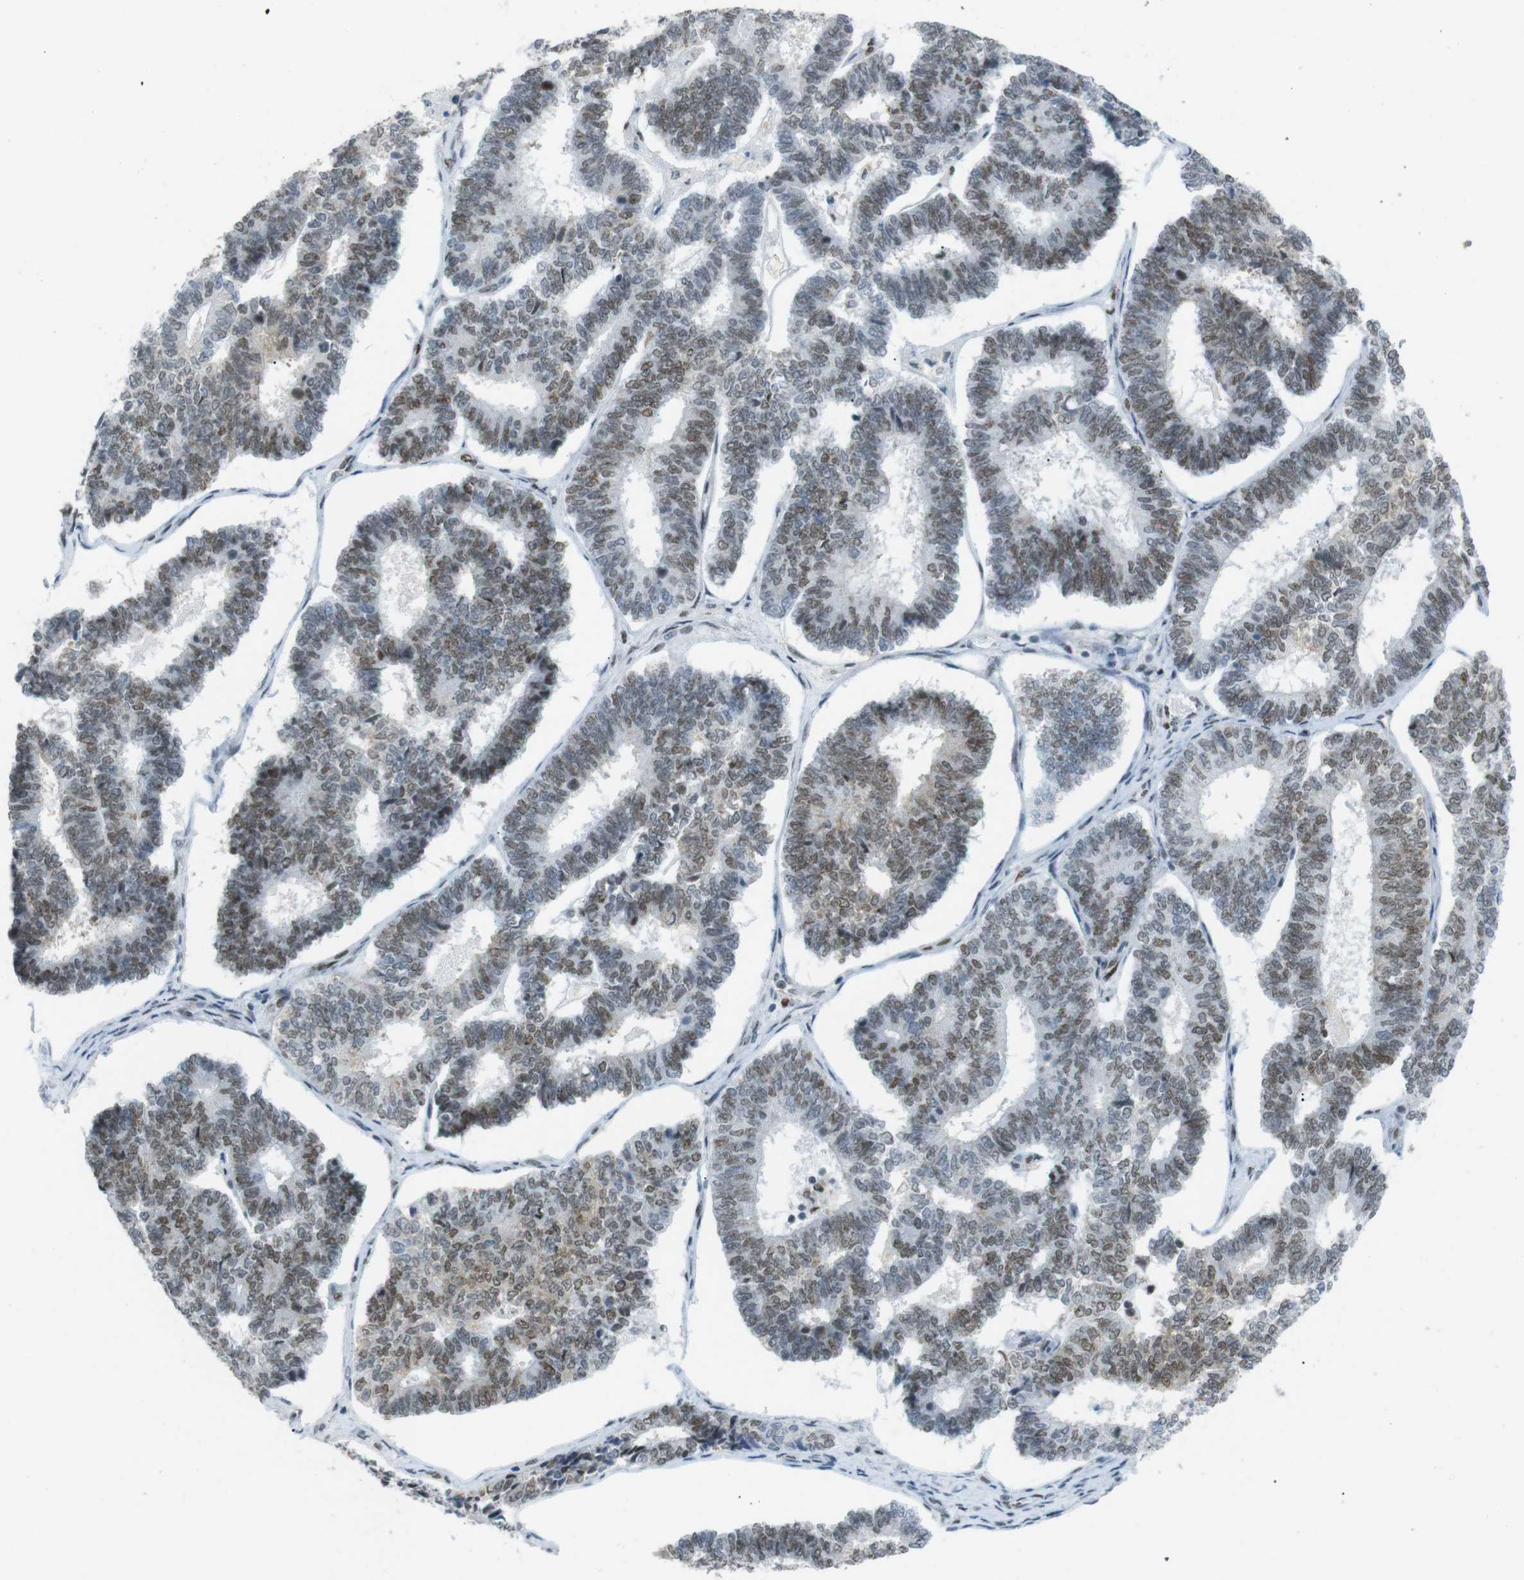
{"staining": {"intensity": "moderate", "quantity": ">75%", "location": "nuclear"}, "tissue": "endometrial cancer", "cell_type": "Tumor cells", "image_type": "cancer", "snomed": [{"axis": "morphology", "description": "Adenocarcinoma, NOS"}, {"axis": "topography", "description": "Endometrium"}], "caption": "Protein expression analysis of human adenocarcinoma (endometrial) reveals moderate nuclear expression in approximately >75% of tumor cells.", "gene": "RIOX2", "patient": {"sex": "female", "age": 70}}